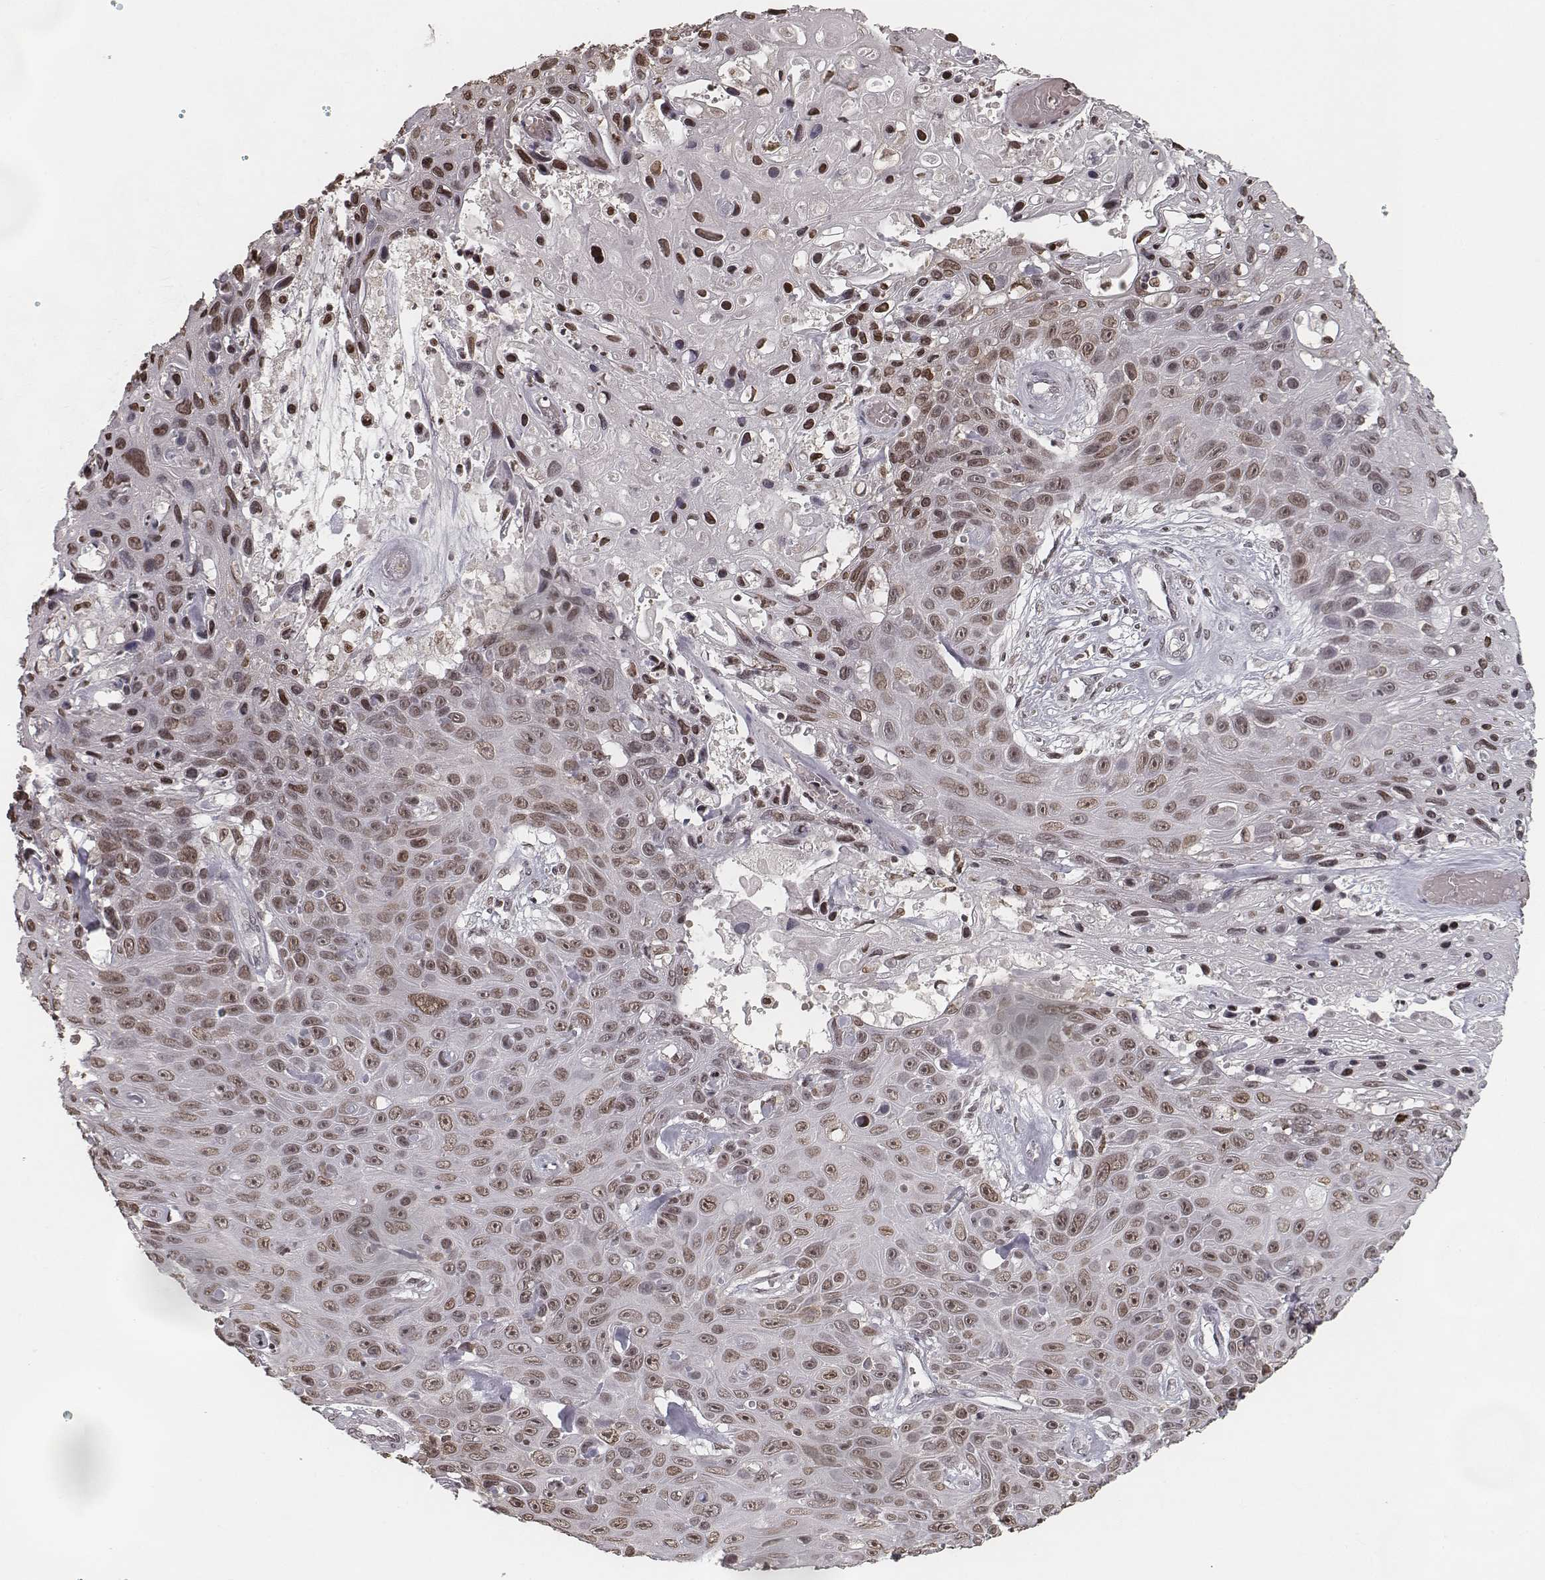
{"staining": {"intensity": "weak", "quantity": ">75%", "location": "nuclear"}, "tissue": "skin cancer", "cell_type": "Tumor cells", "image_type": "cancer", "snomed": [{"axis": "morphology", "description": "Squamous cell carcinoma, NOS"}, {"axis": "topography", "description": "Skin"}], "caption": "Protein expression analysis of skin cancer exhibits weak nuclear positivity in about >75% of tumor cells.", "gene": "HMGA2", "patient": {"sex": "male", "age": 82}}